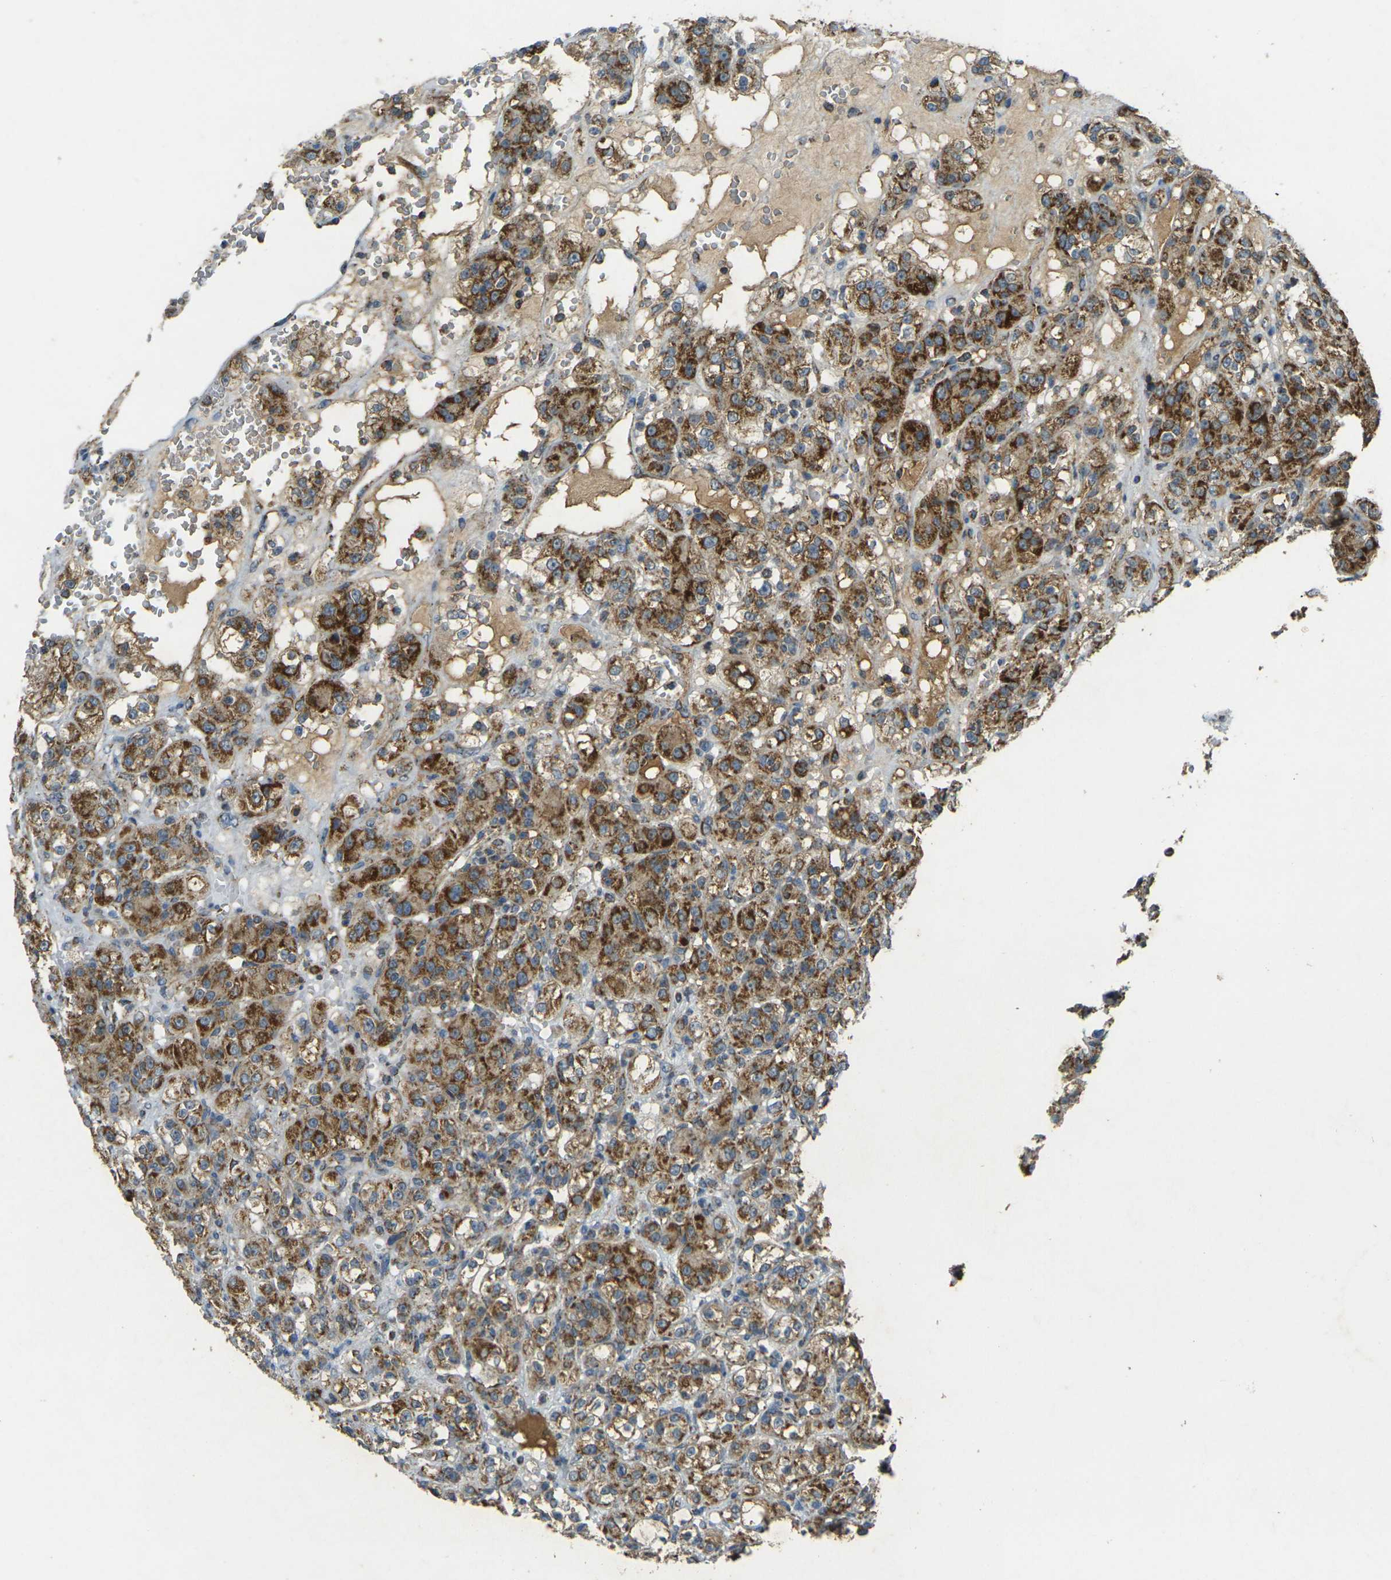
{"staining": {"intensity": "strong", "quantity": ">75%", "location": "cytoplasmic/membranous"}, "tissue": "renal cancer", "cell_type": "Tumor cells", "image_type": "cancer", "snomed": [{"axis": "morphology", "description": "Normal tissue, NOS"}, {"axis": "morphology", "description": "Adenocarcinoma, NOS"}, {"axis": "topography", "description": "Kidney"}], "caption": "Renal cancer stained with a brown dye reveals strong cytoplasmic/membranous positive positivity in about >75% of tumor cells.", "gene": "IGF1R", "patient": {"sex": "male", "age": 61}}